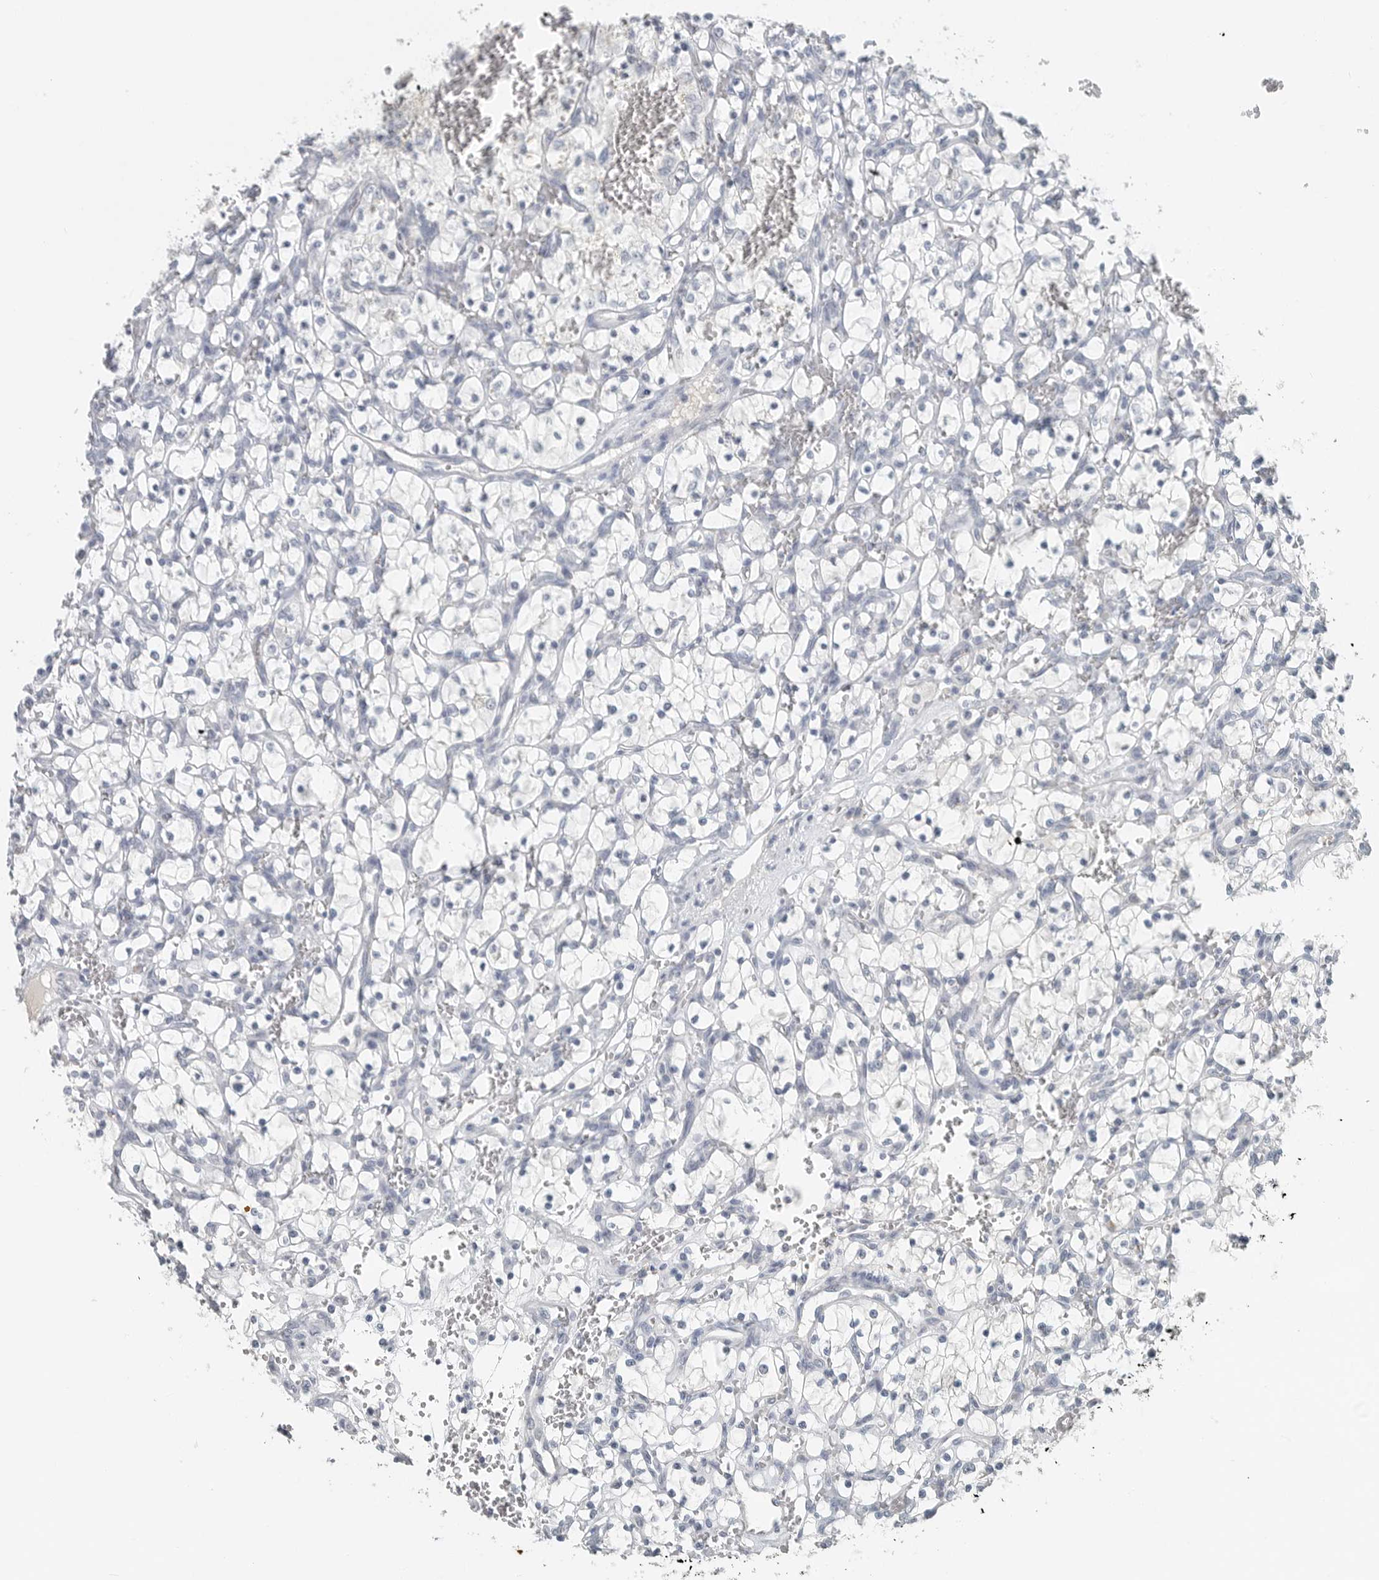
{"staining": {"intensity": "negative", "quantity": "none", "location": "none"}, "tissue": "renal cancer", "cell_type": "Tumor cells", "image_type": "cancer", "snomed": [{"axis": "morphology", "description": "Adenocarcinoma, NOS"}, {"axis": "topography", "description": "Kidney"}], "caption": "High power microscopy image of an immunohistochemistry (IHC) photomicrograph of renal cancer (adenocarcinoma), revealing no significant positivity in tumor cells.", "gene": "PAM", "patient": {"sex": "female", "age": 69}}